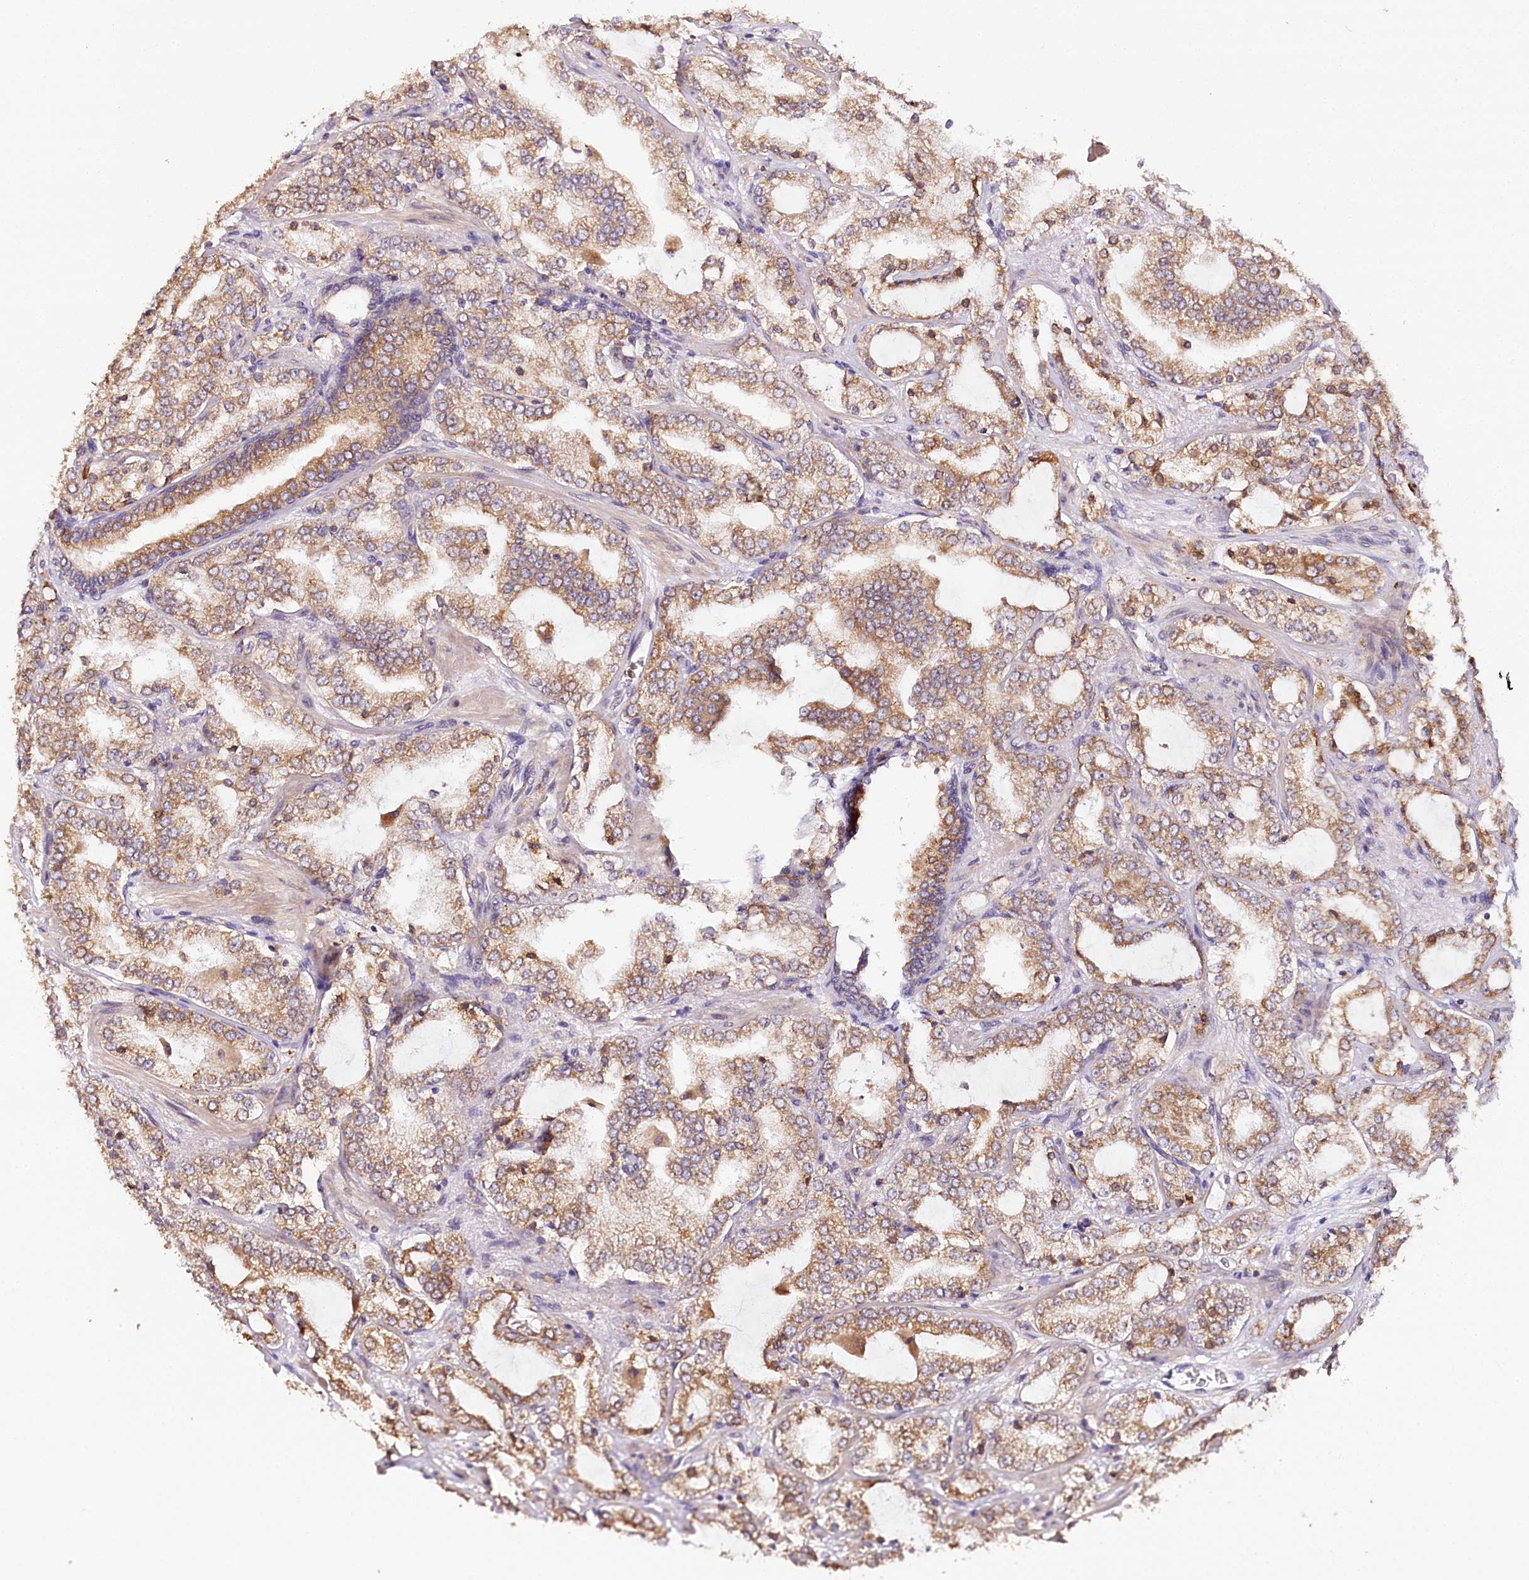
{"staining": {"intensity": "moderate", "quantity": ">75%", "location": "cytoplasmic/membranous"}, "tissue": "prostate cancer", "cell_type": "Tumor cells", "image_type": "cancer", "snomed": [{"axis": "morphology", "description": "Adenocarcinoma, High grade"}, {"axis": "topography", "description": "Prostate"}], "caption": "Human high-grade adenocarcinoma (prostate) stained for a protein (brown) exhibits moderate cytoplasmic/membranous positive positivity in about >75% of tumor cells.", "gene": "VEGFA", "patient": {"sex": "male", "age": 64}}